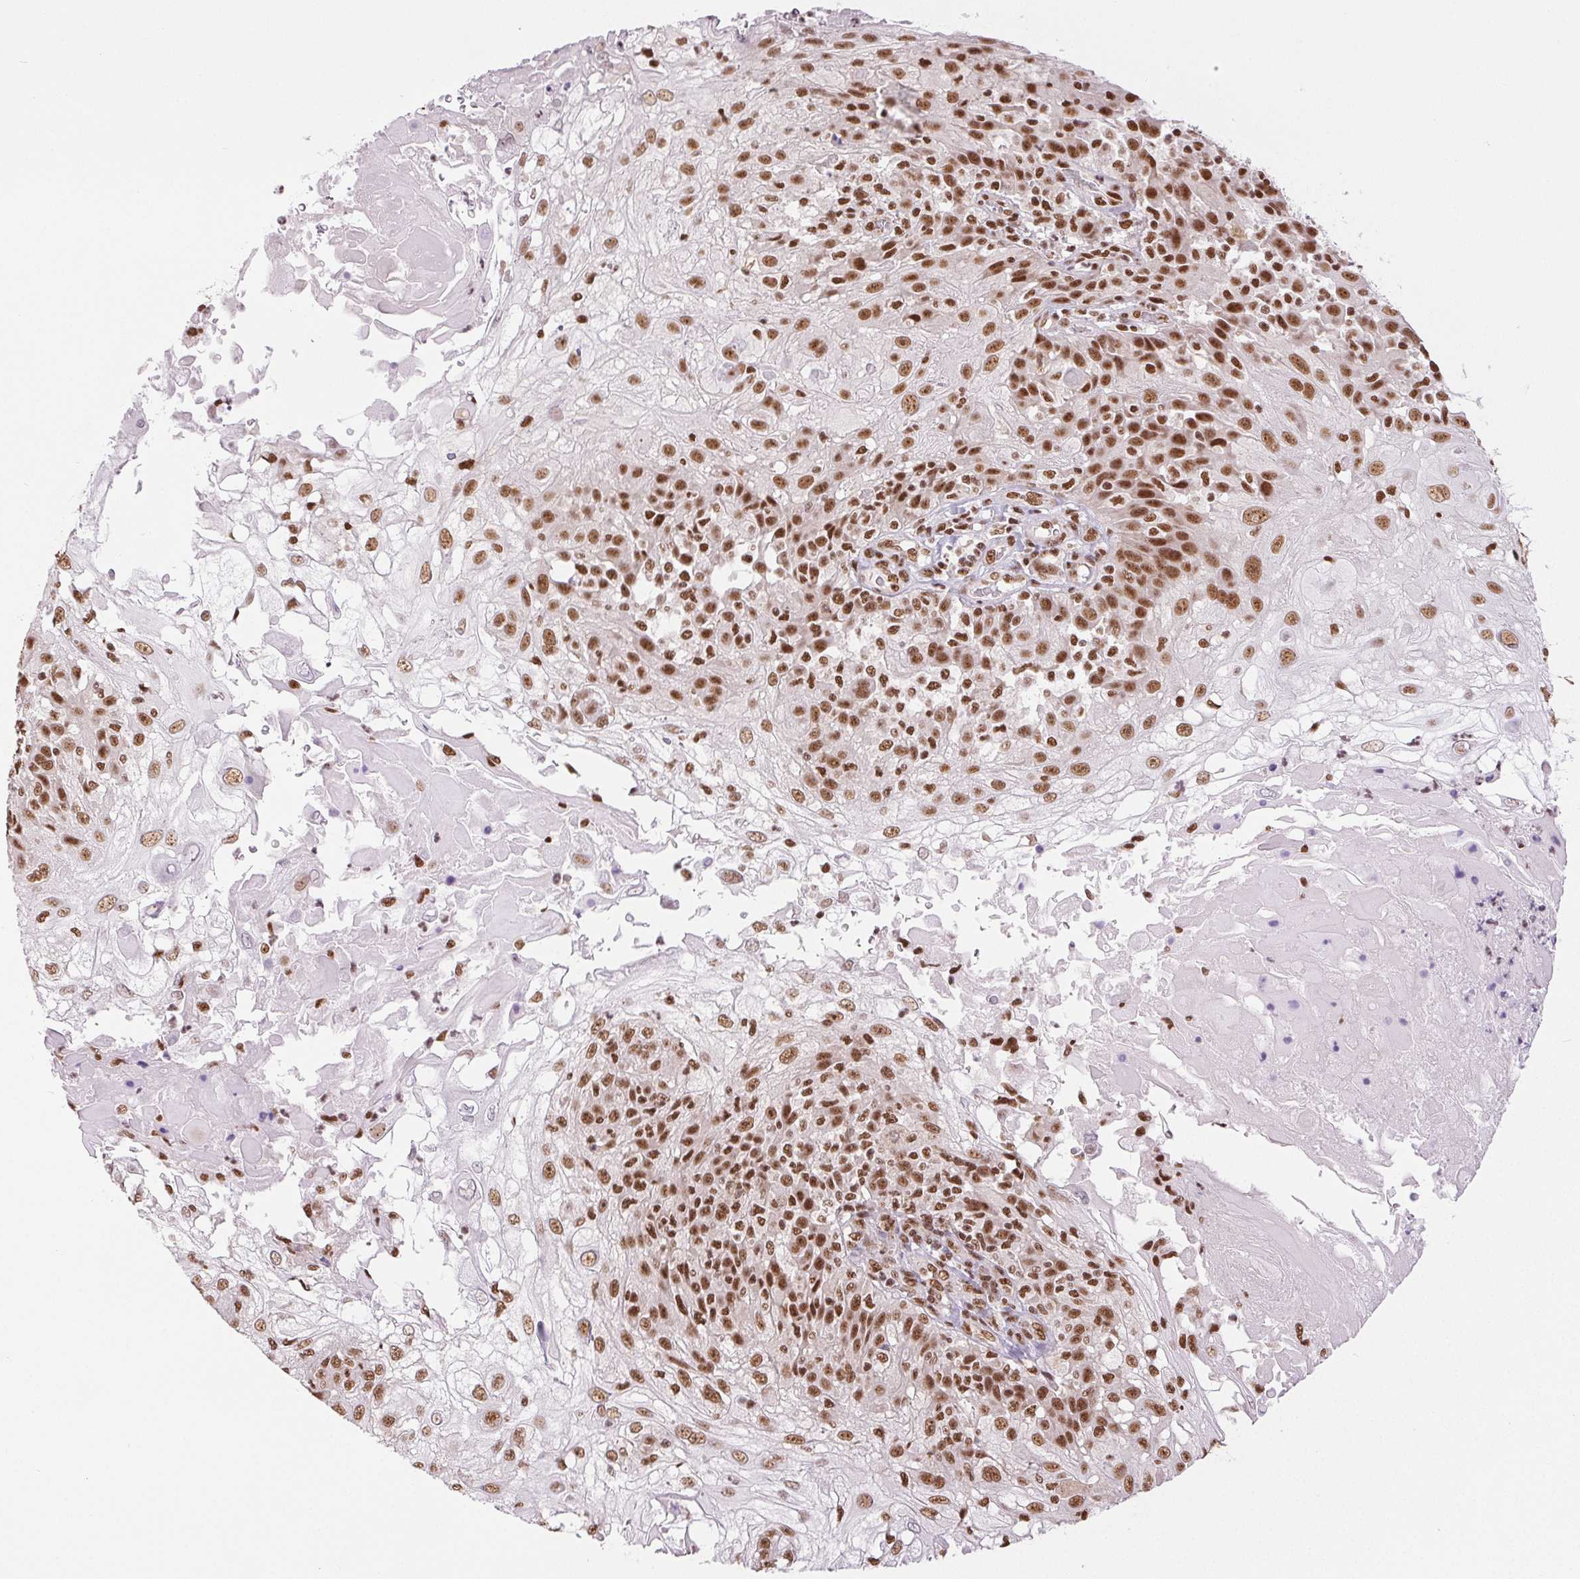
{"staining": {"intensity": "moderate", "quantity": ">75%", "location": "nuclear"}, "tissue": "skin cancer", "cell_type": "Tumor cells", "image_type": "cancer", "snomed": [{"axis": "morphology", "description": "Normal tissue, NOS"}, {"axis": "morphology", "description": "Squamous cell carcinoma, NOS"}, {"axis": "topography", "description": "Skin"}], "caption": "There is medium levels of moderate nuclear expression in tumor cells of skin cancer, as demonstrated by immunohistochemical staining (brown color).", "gene": "IK", "patient": {"sex": "female", "age": 83}}